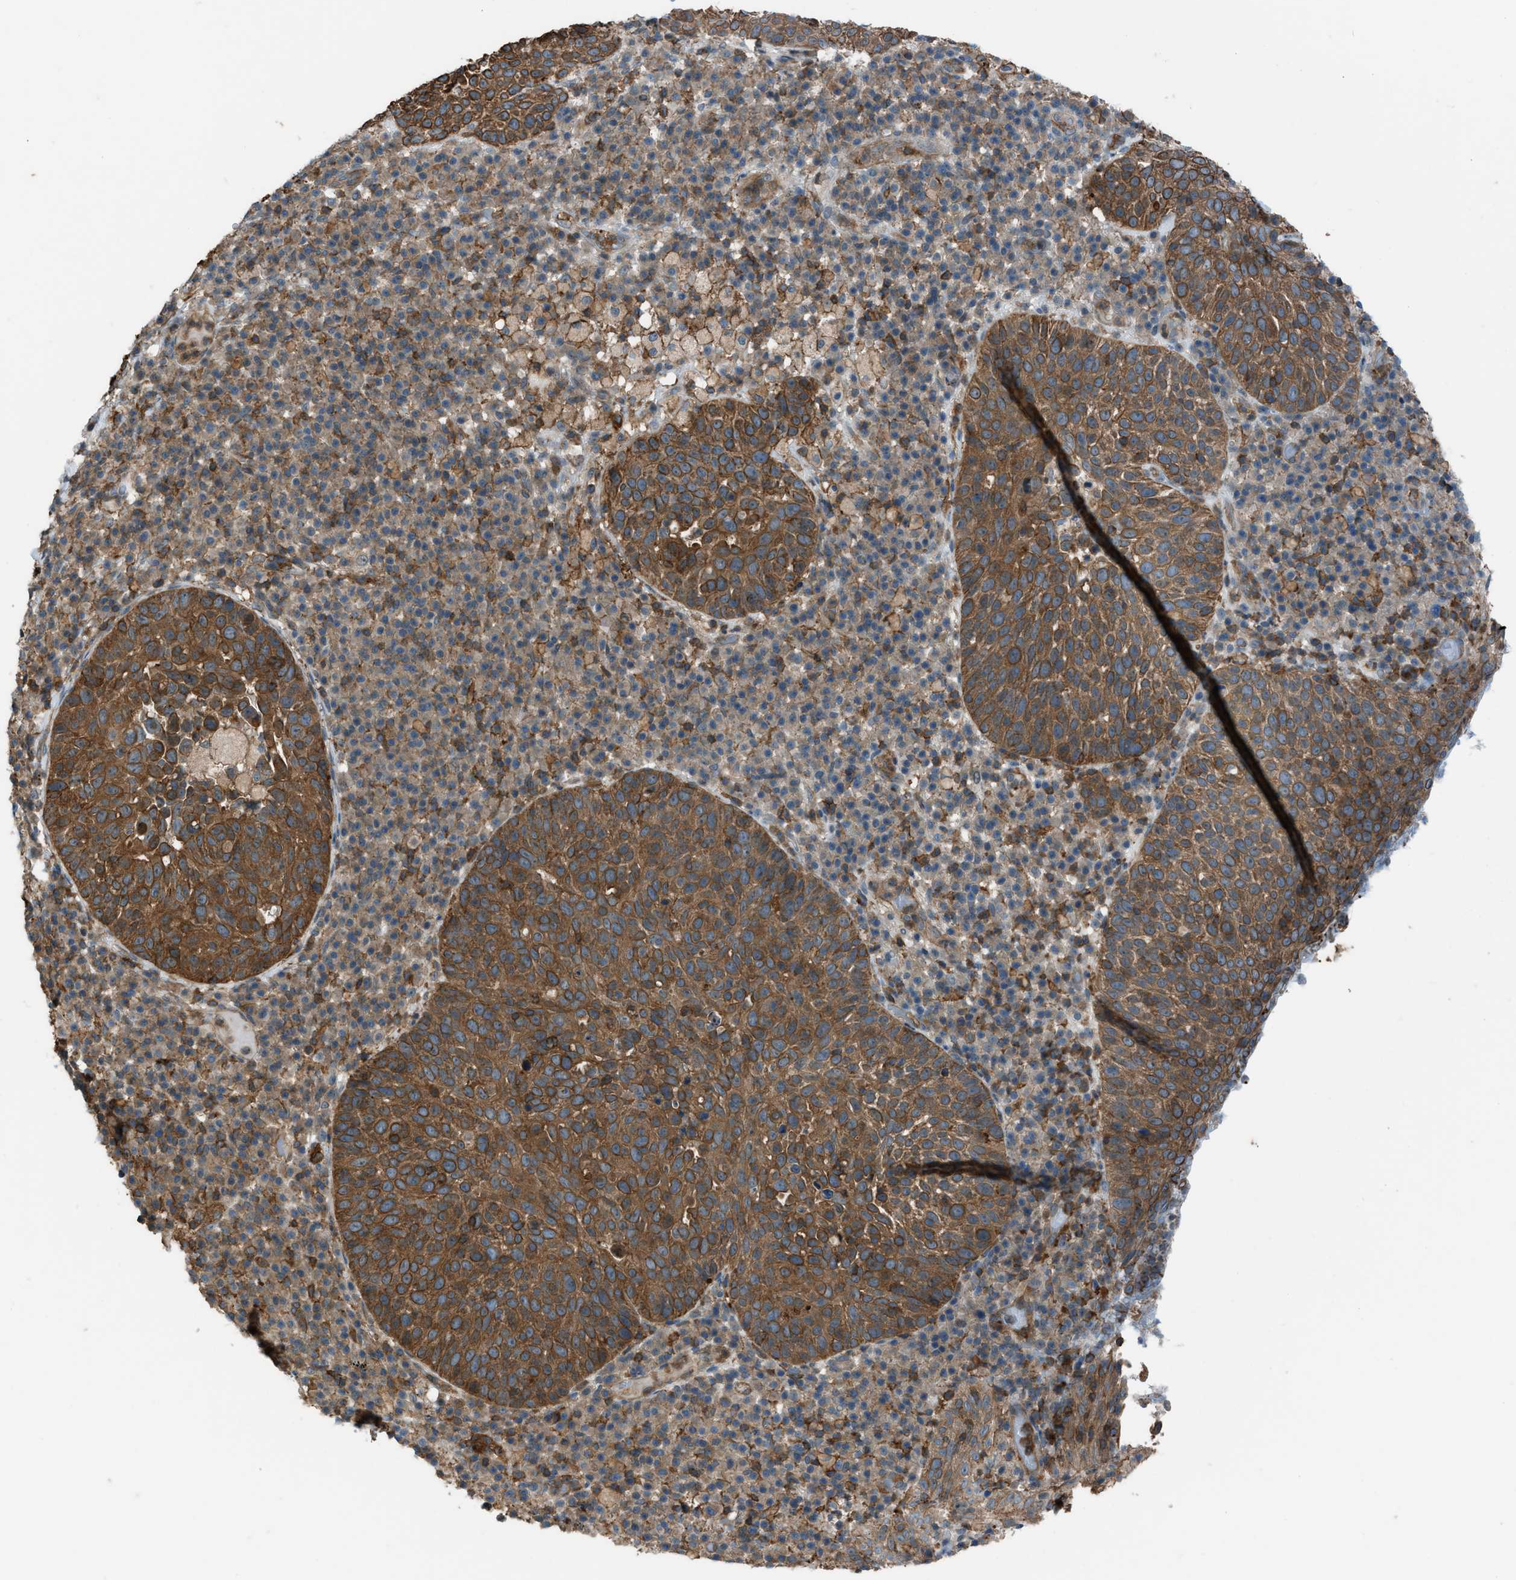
{"staining": {"intensity": "strong", "quantity": ">75%", "location": "cytoplasmic/membranous"}, "tissue": "skin cancer", "cell_type": "Tumor cells", "image_type": "cancer", "snomed": [{"axis": "morphology", "description": "Squamous cell carcinoma in situ, NOS"}, {"axis": "morphology", "description": "Squamous cell carcinoma, NOS"}, {"axis": "topography", "description": "Skin"}], "caption": "Squamous cell carcinoma (skin) stained for a protein reveals strong cytoplasmic/membranous positivity in tumor cells.", "gene": "DYRK1A", "patient": {"sex": "male", "age": 93}}